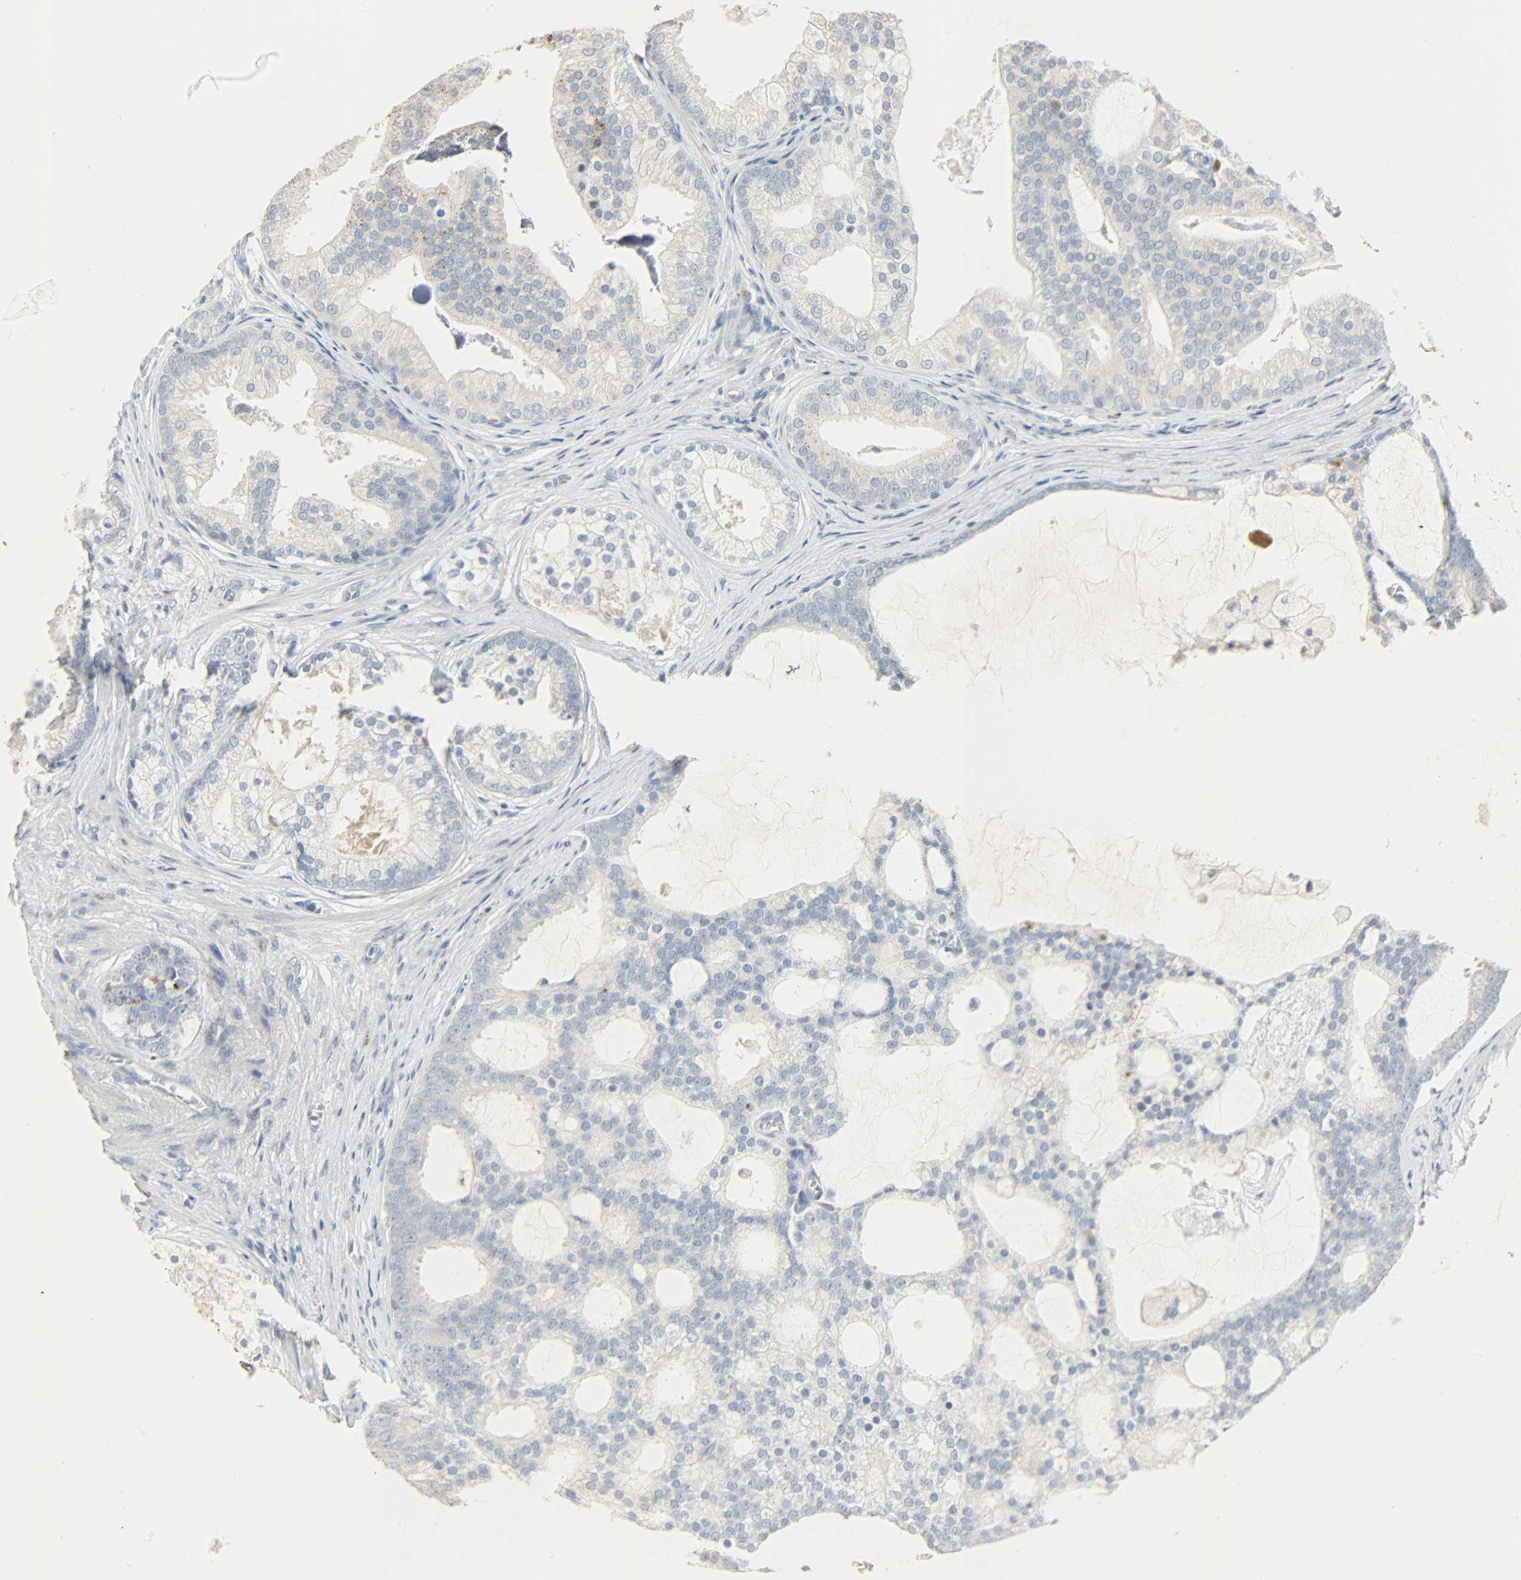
{"staining": {"intensity": "negative", "quantity": "none", "location": "none"}, "tissue": "prostate cancer", "cell_type": "Tumor cells", "image_type": "cancer", "snomed": [{"axis": "morphology", "description": "Adenocarcinoma, Low grade"}, {"axis": "topography", "description": "Prostate"}], "caption": "Tumor cells are negative for brown protein staining in prostate adenocarcinoma (low-grade).", "gene": "DNAJB6", "patient": {"sex": "male", "age": 58}}